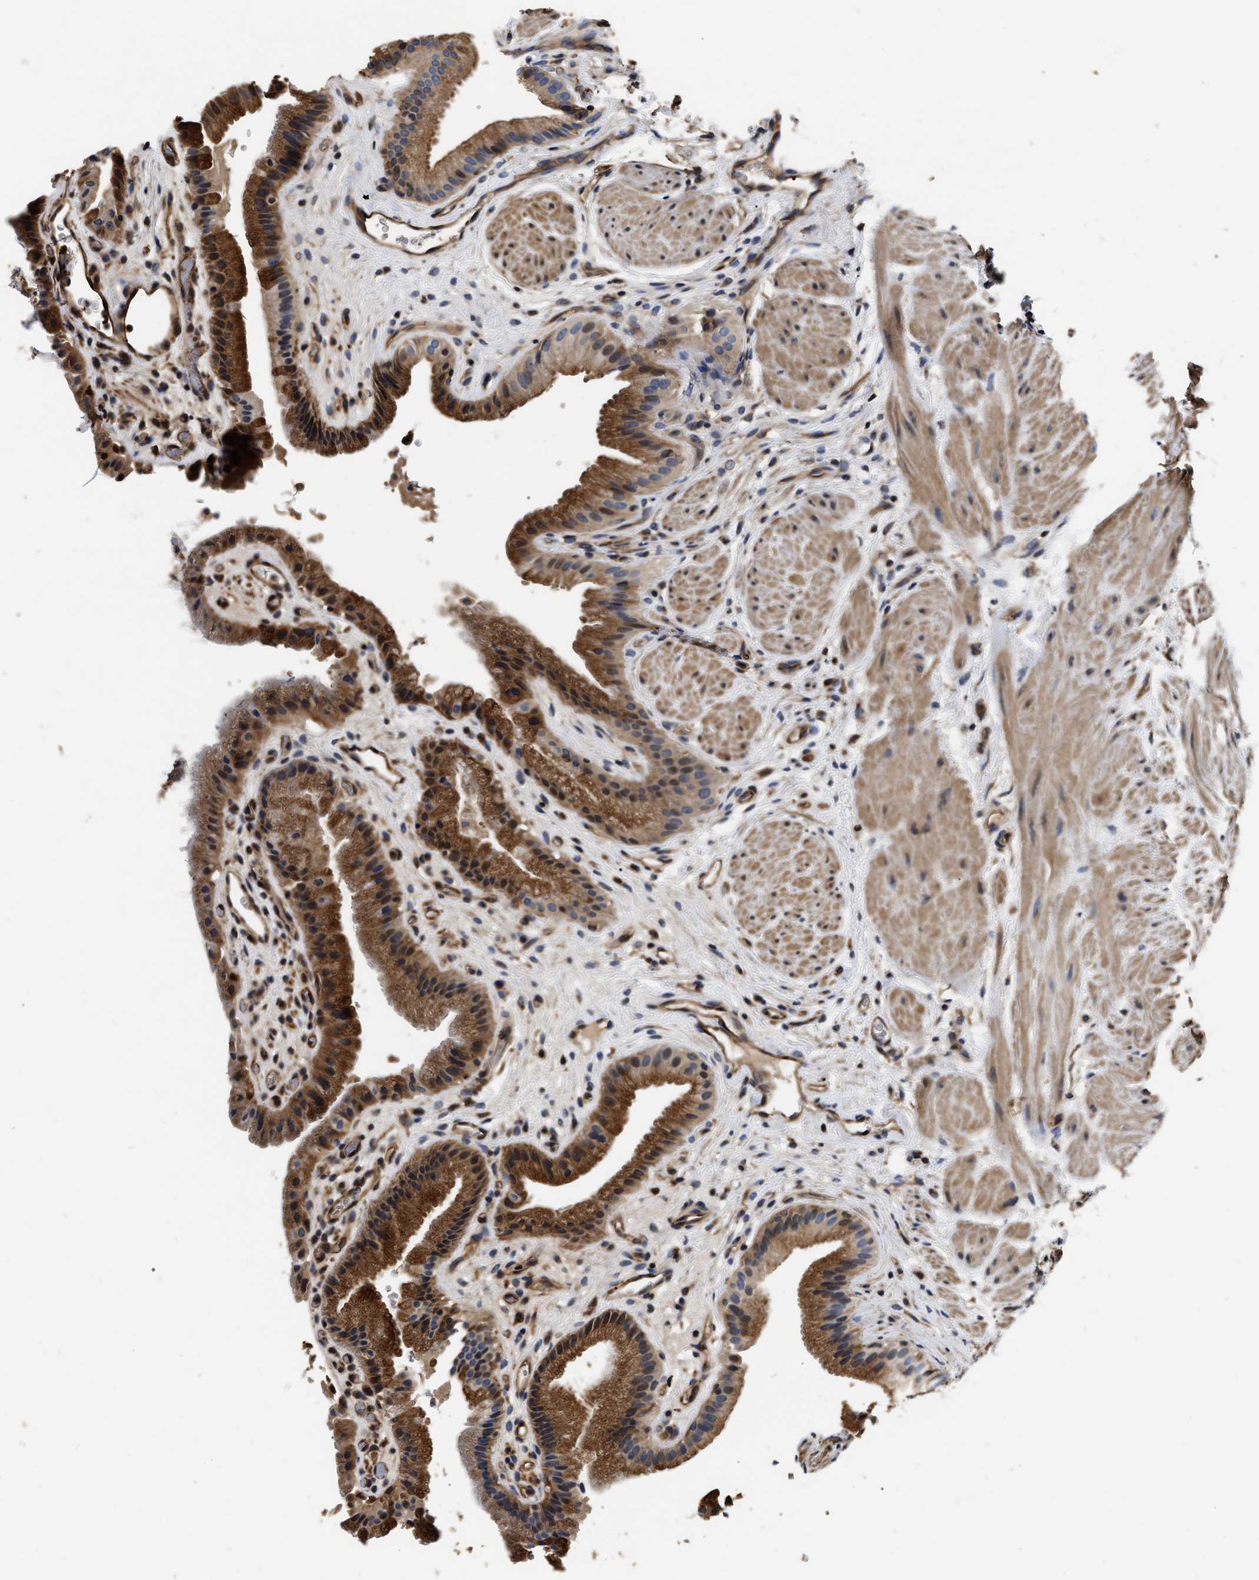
{"staining": {"intensity": "strong", "quantity": ">75%", "location": "cytoplasmic/membranous"}, "tissue": "gallbladder", "cell_type": "Glandular cells", "image_type": "normal", "snomed": [{"axis": "morphology", "description": "Normal tissue, NOS"}, {"axis": "topography", "description": "Gallbladder"}], "caption": "This photomicrograph exhibits normal gallbladder stained with IHC to label a protein in brown. The cytoplasmic/membranous of glandular cells show strong positivity for the protein. Nuclei are counter-stained blue.", "gene": "ABCG8", "patient": {"sex": "male", "age": 49}}